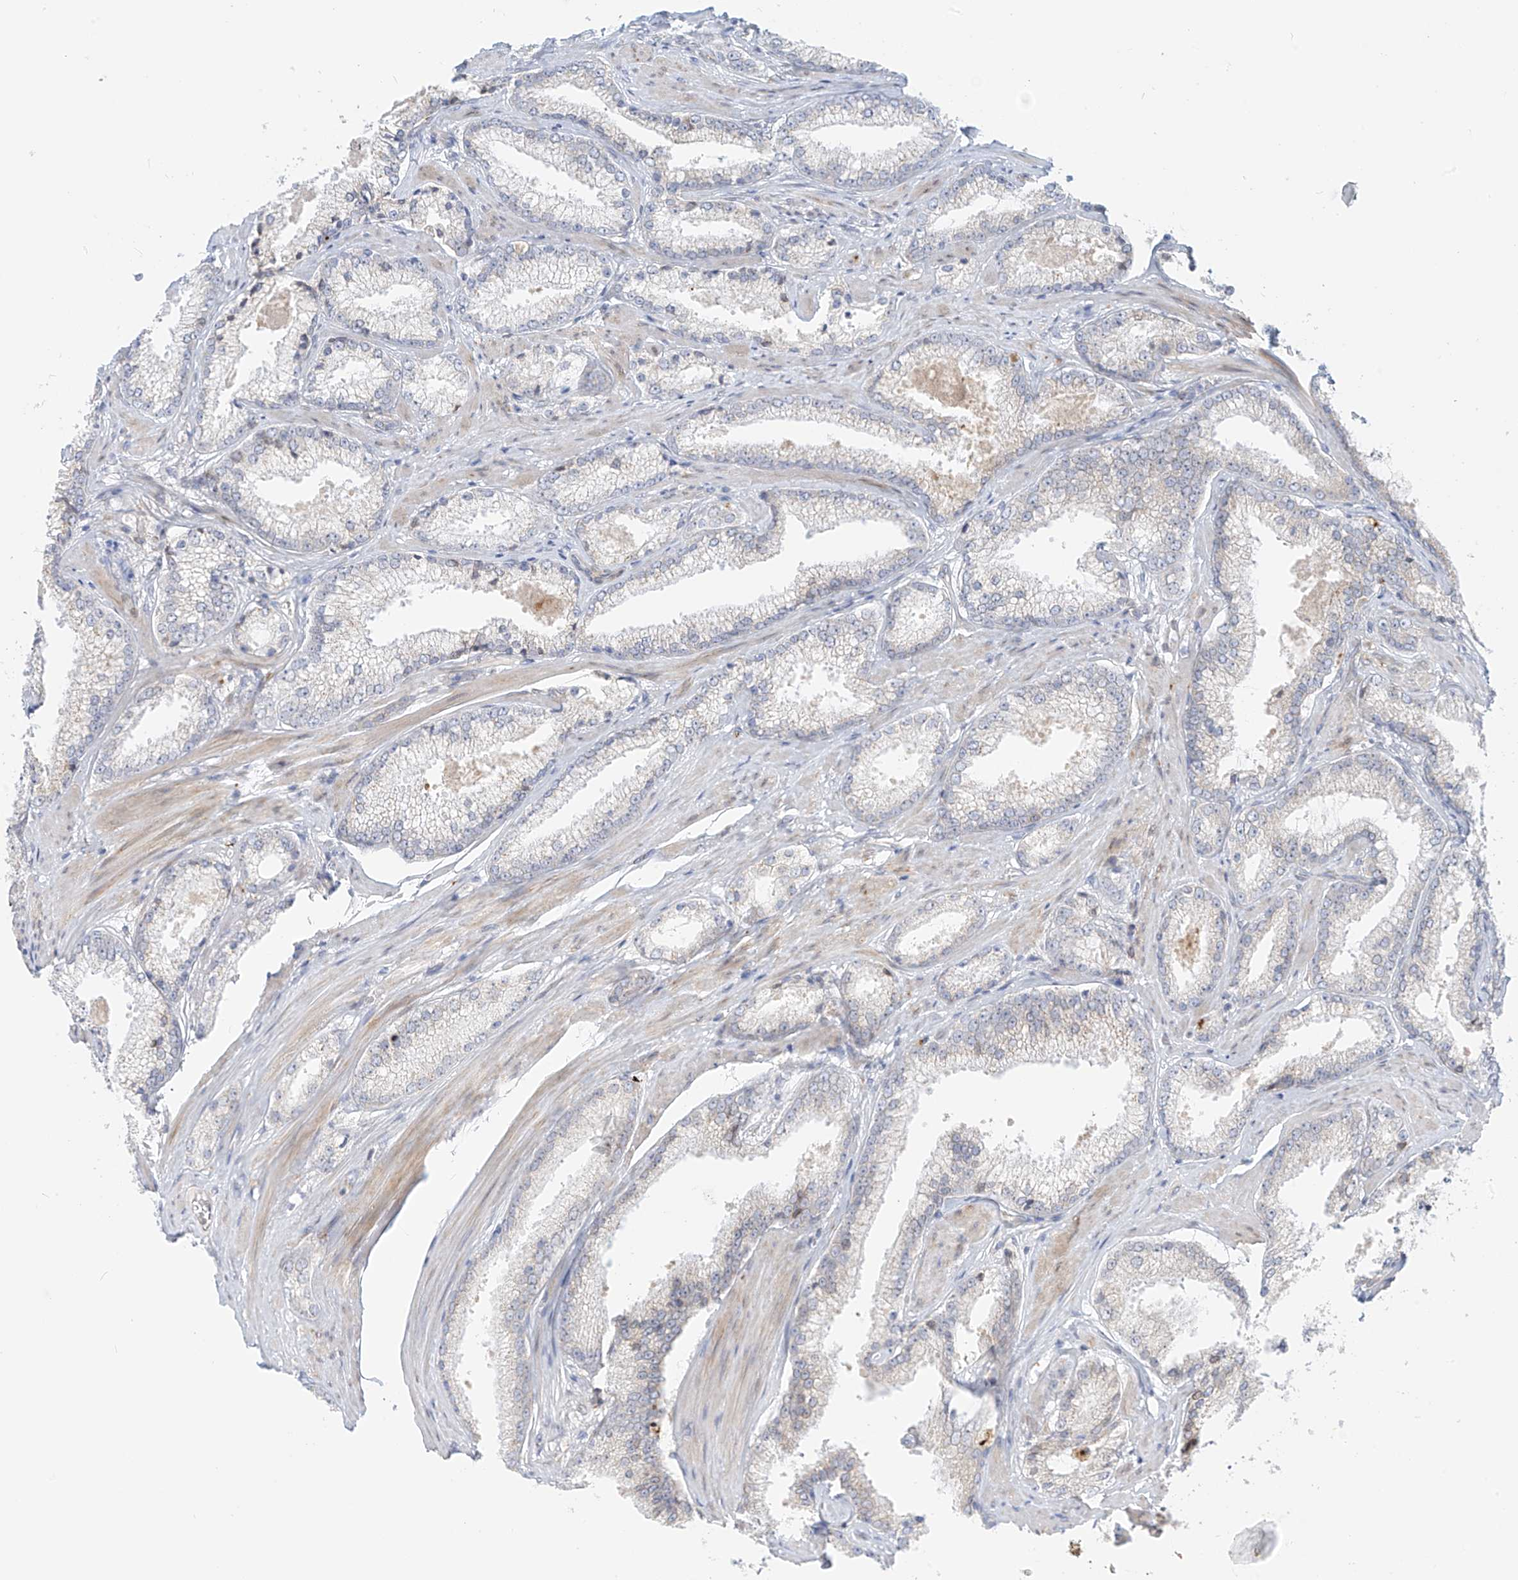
{"staining": {"intensity": "weak", "quantity": "<25%", "location": "cytoplasmic/membranous"}, "tissue": "prostate cancer", "cell_type": "Tumor cells", "image_type": "cancer", "snomed": [{"axis": "morphology", "description": "Adenocarcinoma, High grade"}, {"axis": "topography", "description": "Prostate"}], "caption": "High power microscopy photomicrograph of an immunohistochemistry (IHC) image of prostate high-grade adenocarcinoma, revealing no significant positivity in tumor cells.", "gene": "PCYOX1", "patient": {"sex": "male", "age": 66}}